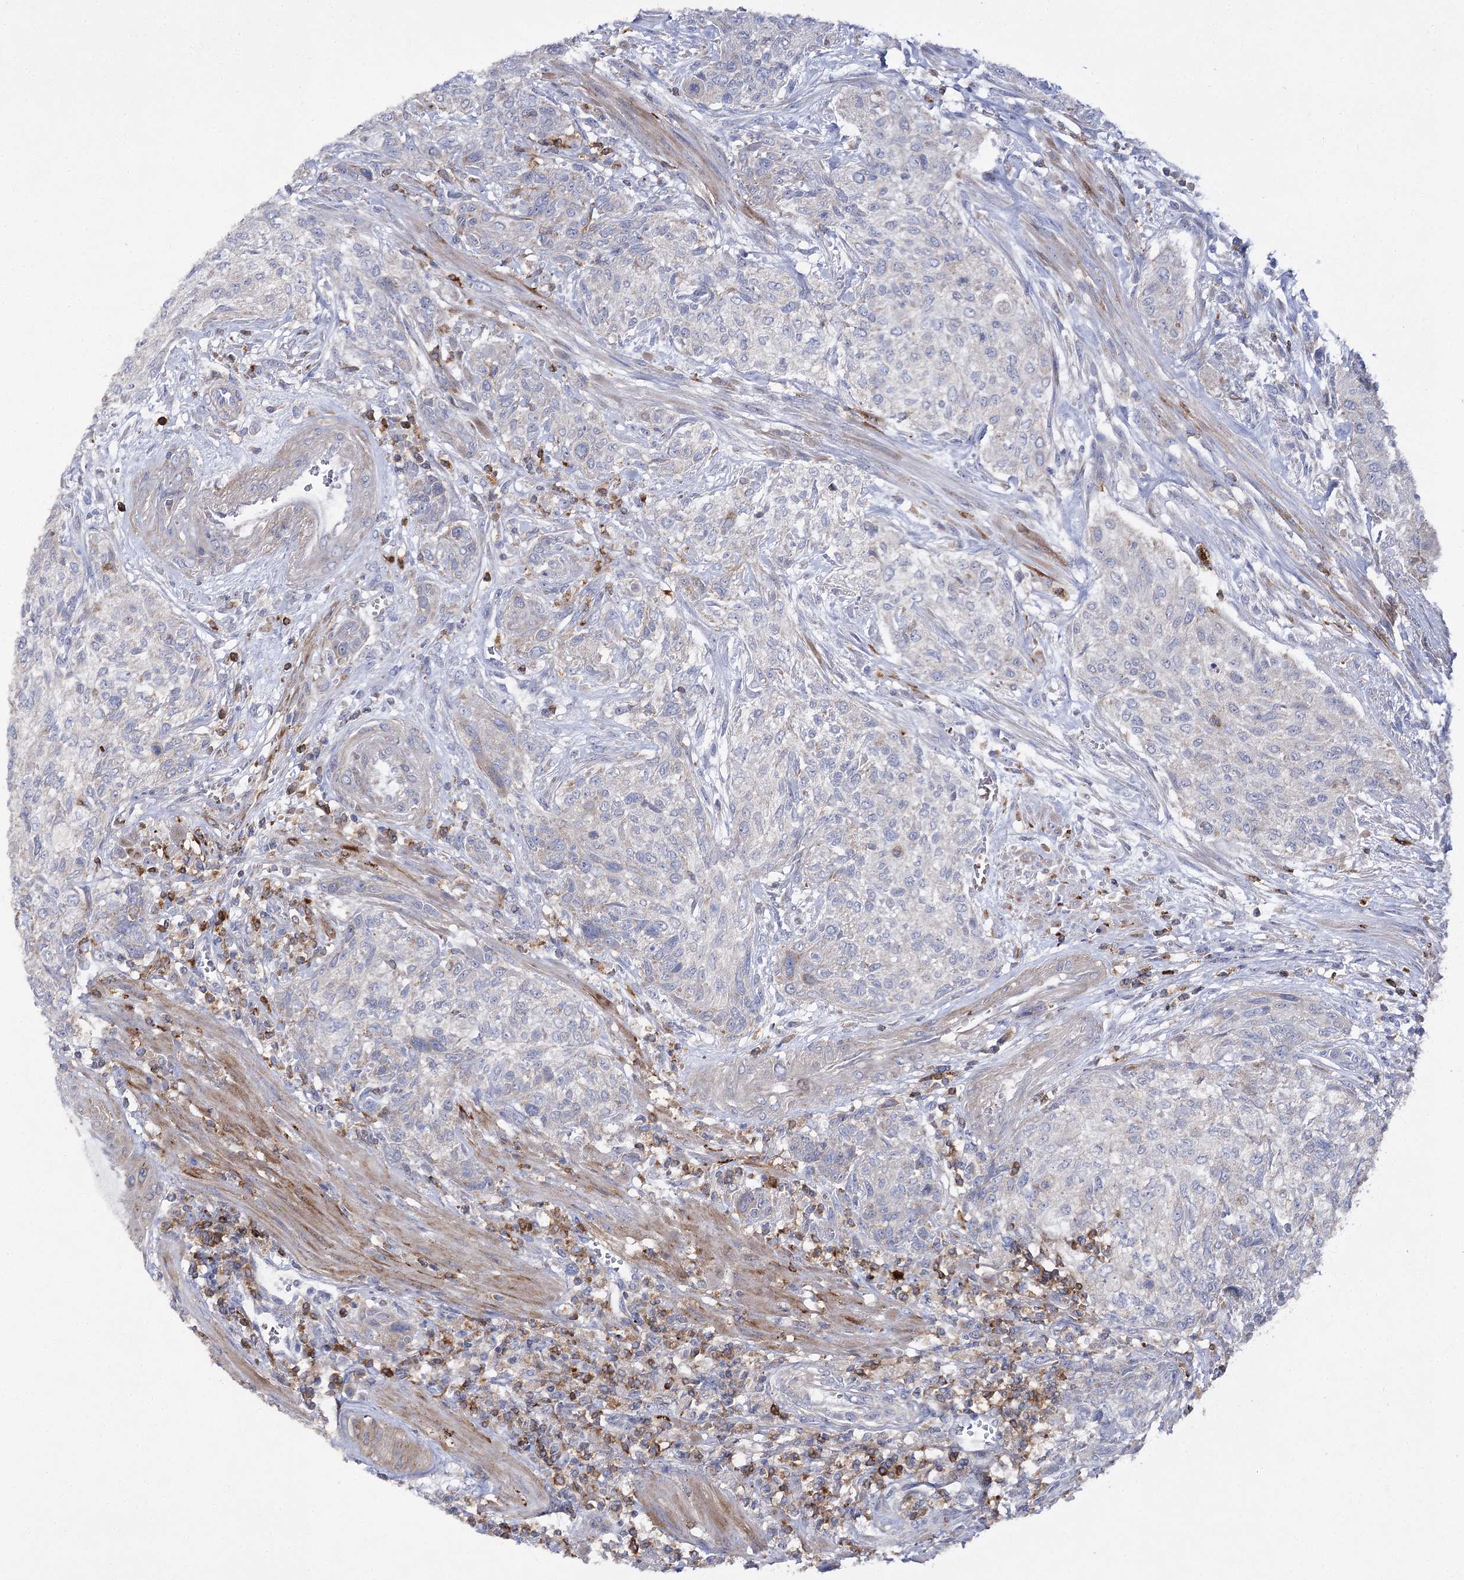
{"staining": {"intensity": "negative", "quantity": "none", "location": "none"}, "tissue": "urothelial cancer", "cell_type": "Tumor cells", "image_type": "cancer", "snomed": [{"axis": "morphology", "description": "Normal tissue, NOS"}, {"axis": "morphology", "description": "Urothelial carcinoma, NOS"}, {"axis": "topography", "description": "Urinary bladder"}, {"axis": "topography", "description": "Peripheral nerve tissue"}], "caption": "Tumor cells show no significant protein staining in transitional cell carcinoma.", "gene": "COX15", "patient": {"sex": "male", "age": 35}}